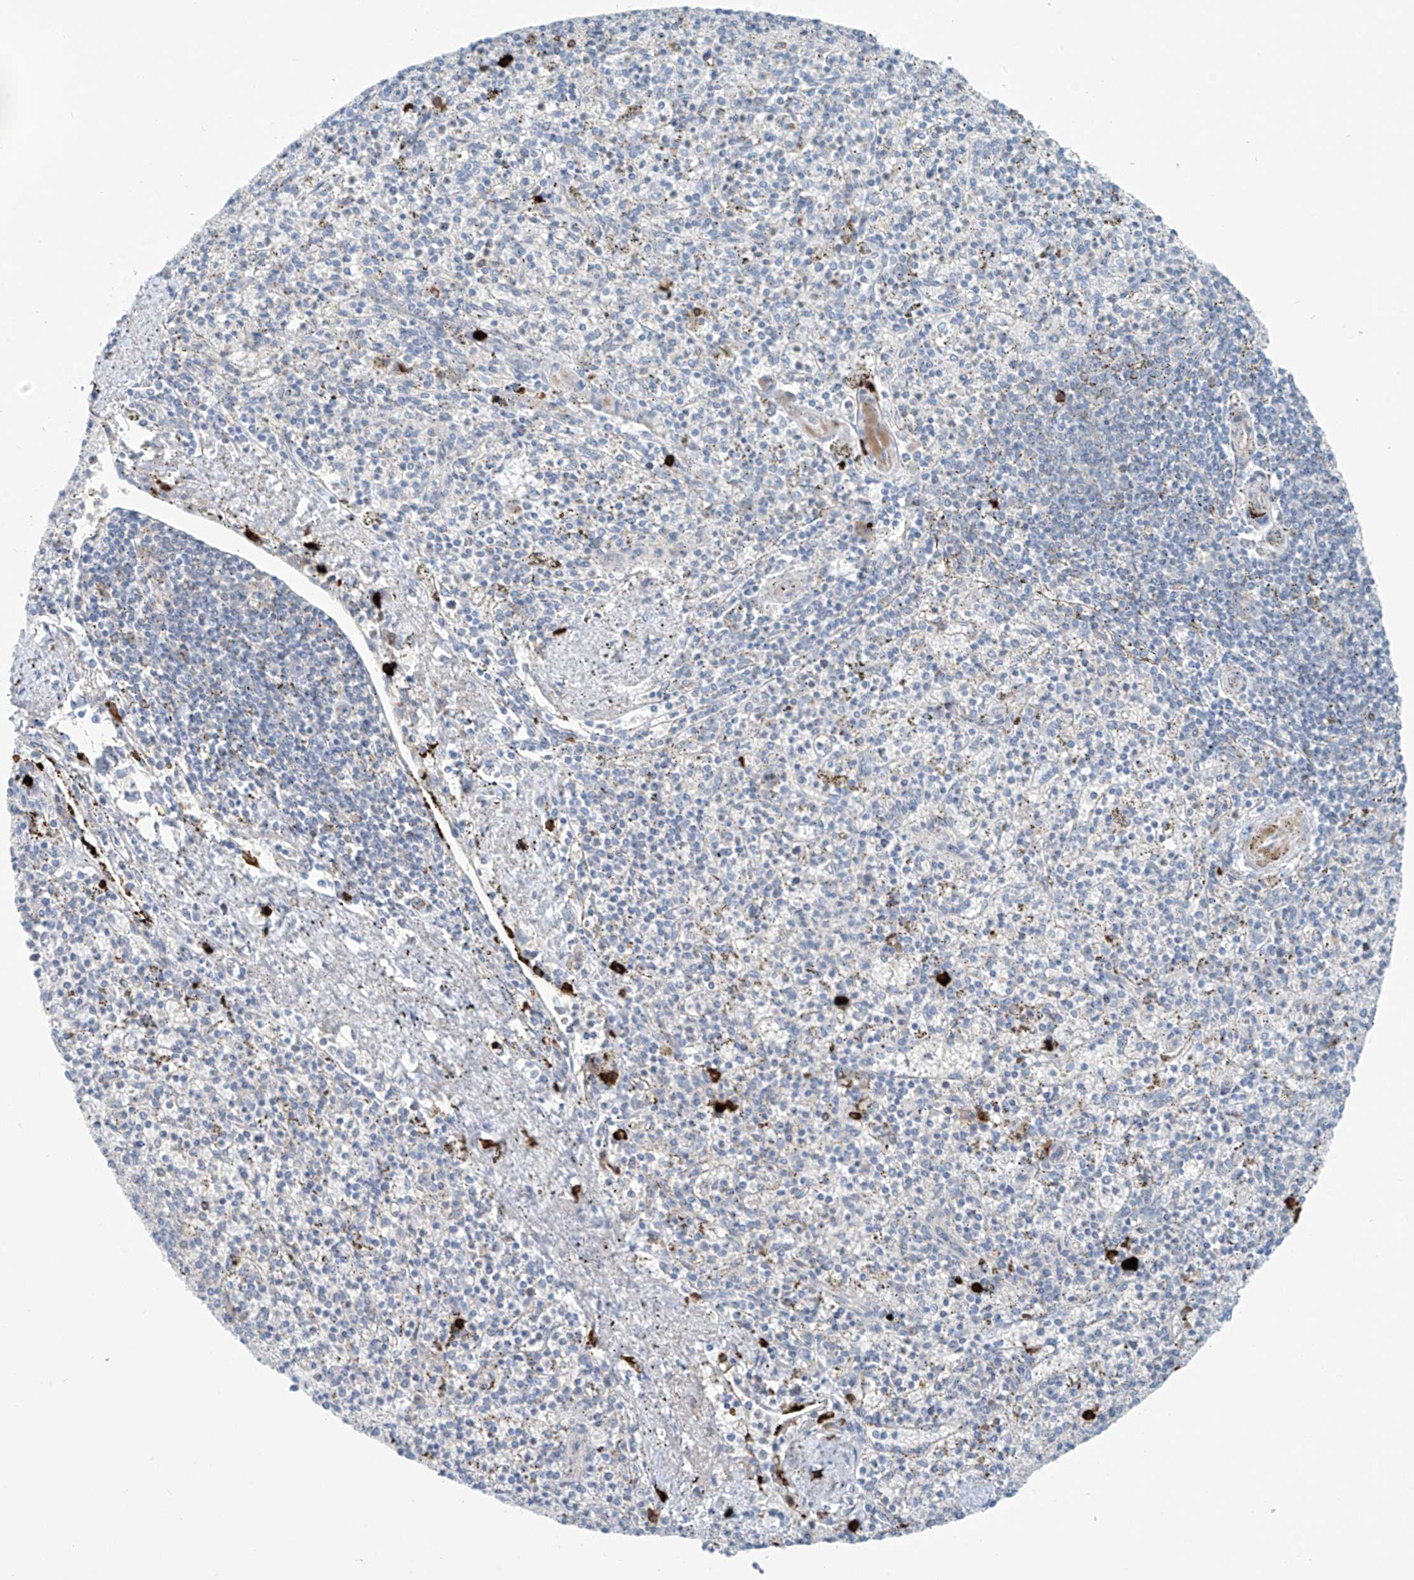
{"staining": {"intensity": "negative", "quantity": "none", "location": "none"}, "tissue": "spleen", "cell_type": "Cells in red pulp", "image_type": "normal", "snomed": [{"axis": "morphology", "description": "Normal tissue, NOS"}, {"axis": "topography", "description": "Spleen"}], "caption": "This image is of benign spleen stained with IHC to label a protein in brown with the nuclei are counter-stained blue. There is no expression in cells in red pulp.", "gene": "ZNF793", "patient": {"sex": "male", "age": 72}}